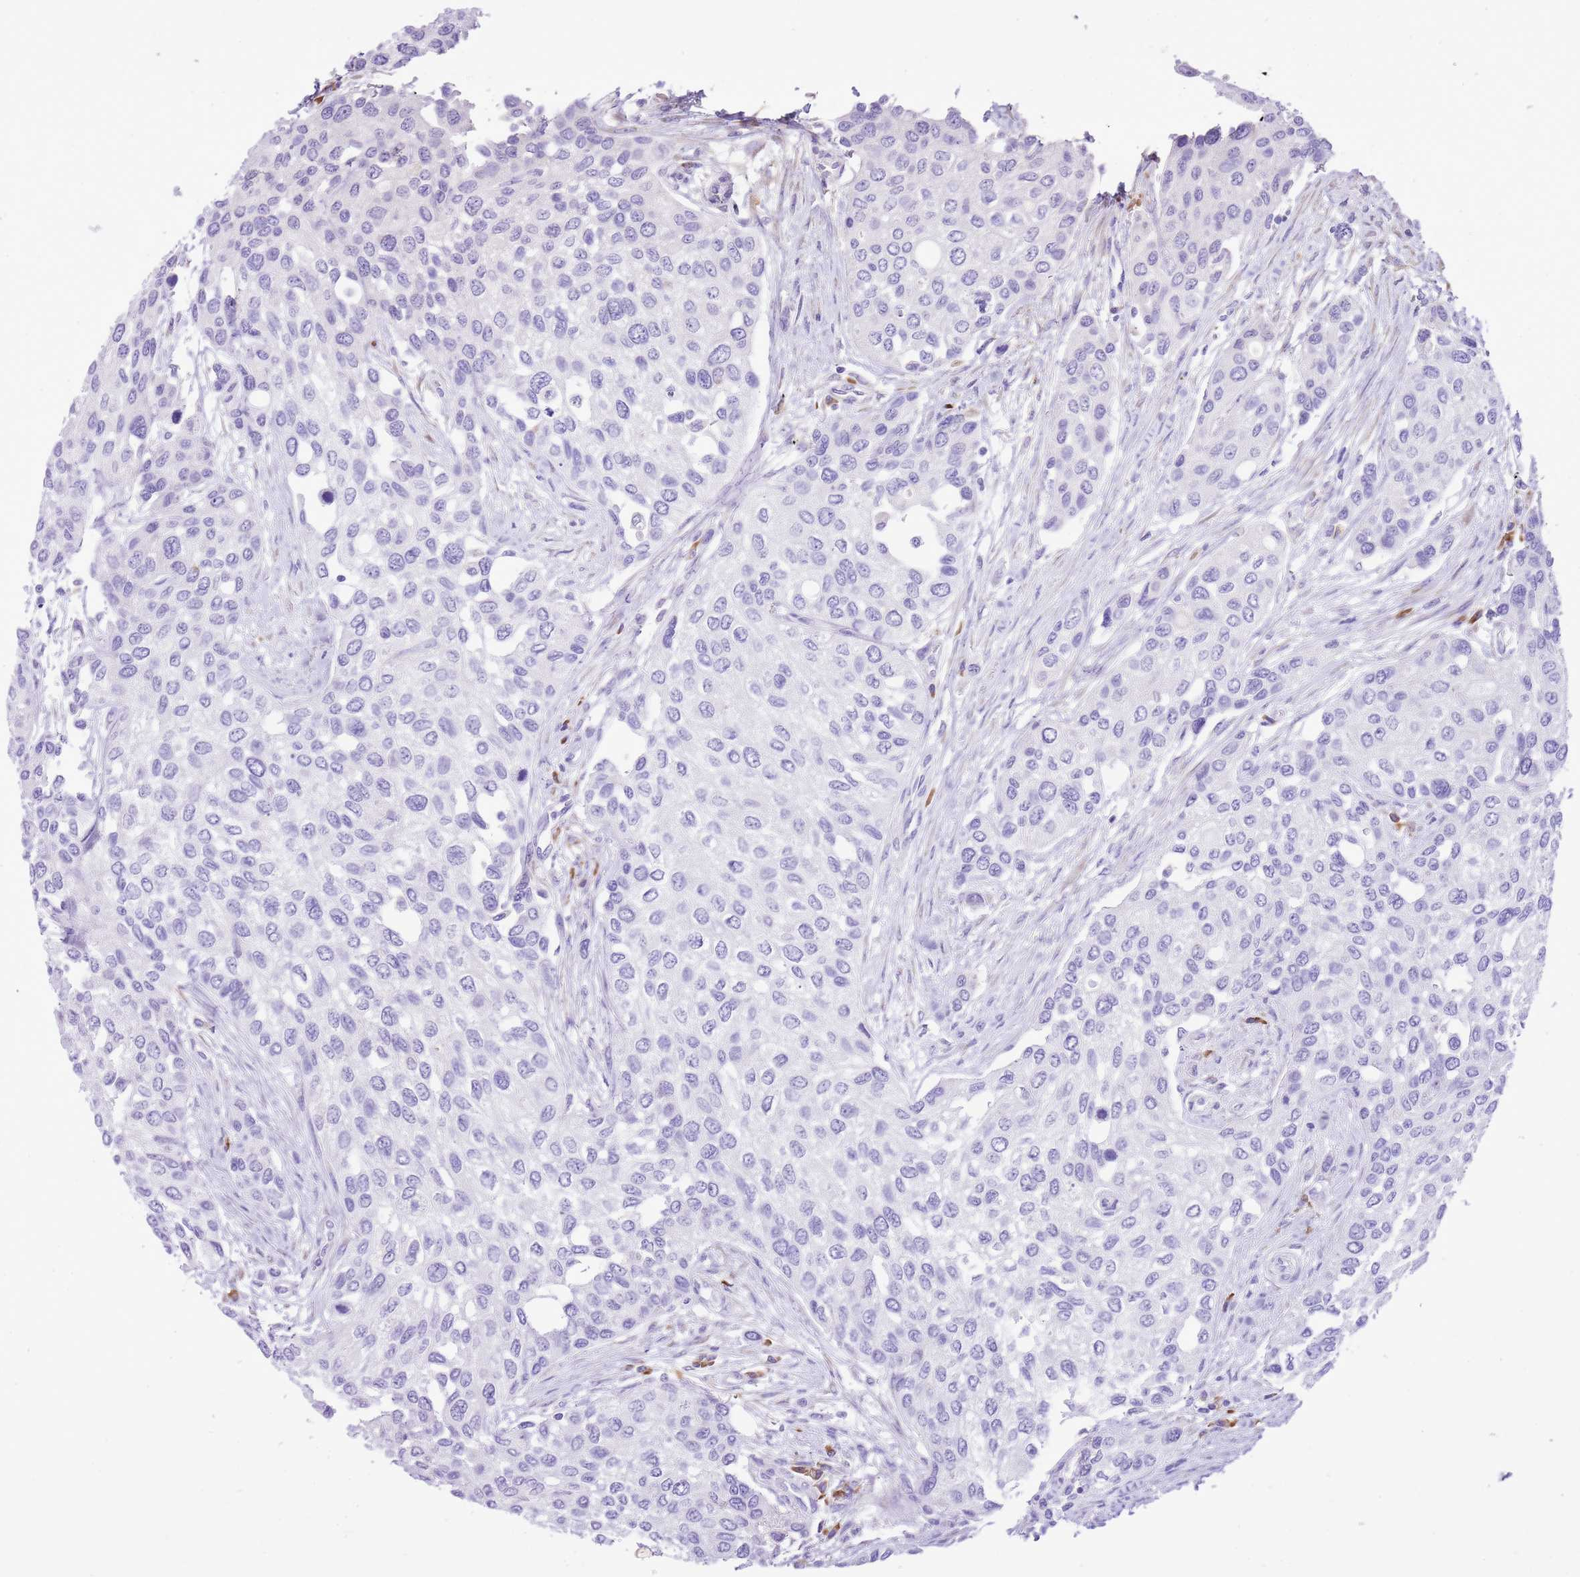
{"staining": {"intensity": "negative", "quantity": "none", "location": "none"}, "tissue": "urothelial cancer", "cell_type": "Tumor cells", "image_type": "cancer", "snomed": [{"axis": "morphology", "description": "Normal tissue, NOS"}, {"axis": "morphology", "description": "Urothelial carcinoma, High grade"}, {"axis": "topography", "description": "Vascular tissue"}, {"axis": "topography", "description": "Urinary bladder"}], "caption": "There is no significant positivity in tumor cells of urothelial cancer.", "gene": "AAR2", "patient": {"sex": "female", "age": 56}}